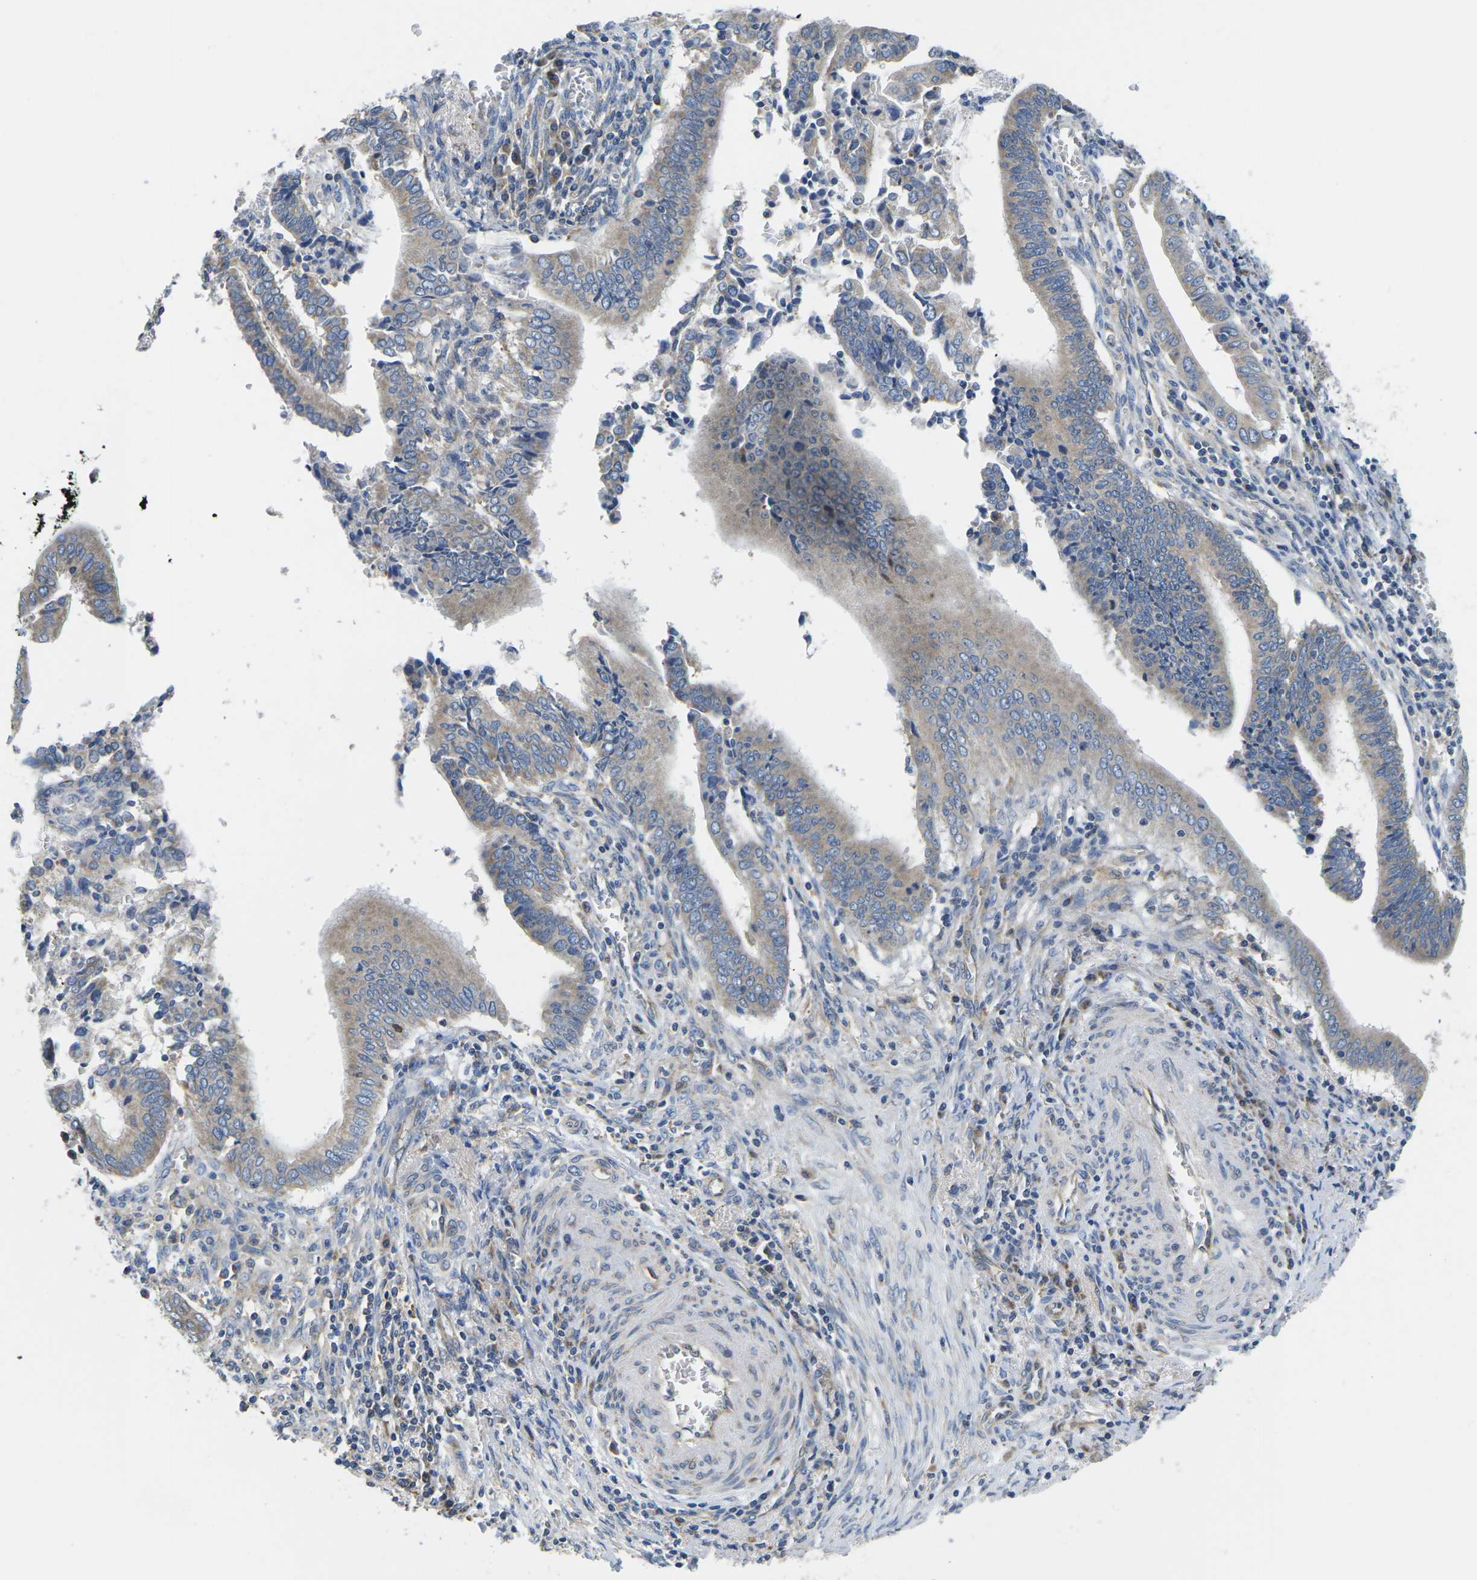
{"staining": {"intensity": "weak", "quantity": ">75%", "location": "cytoplasmic/membranous"}, "tissue": "cervical cancer", "cell_type": "Tumor cells", "image_type": "cancer", "snomed": [{"axis": "morphology", "description": "Adenocarcinoma, NOS"}, {"axis": "topography", "description": "Cervix"}], "caption": "Immunohistochemical staining of human cervical cancer reveals low levels of weak cytoplasmic/membranous staining in about >75% of tumor cells.", "gene": "TMEFF2", "patient": {"sex": "female", "age": 44}}